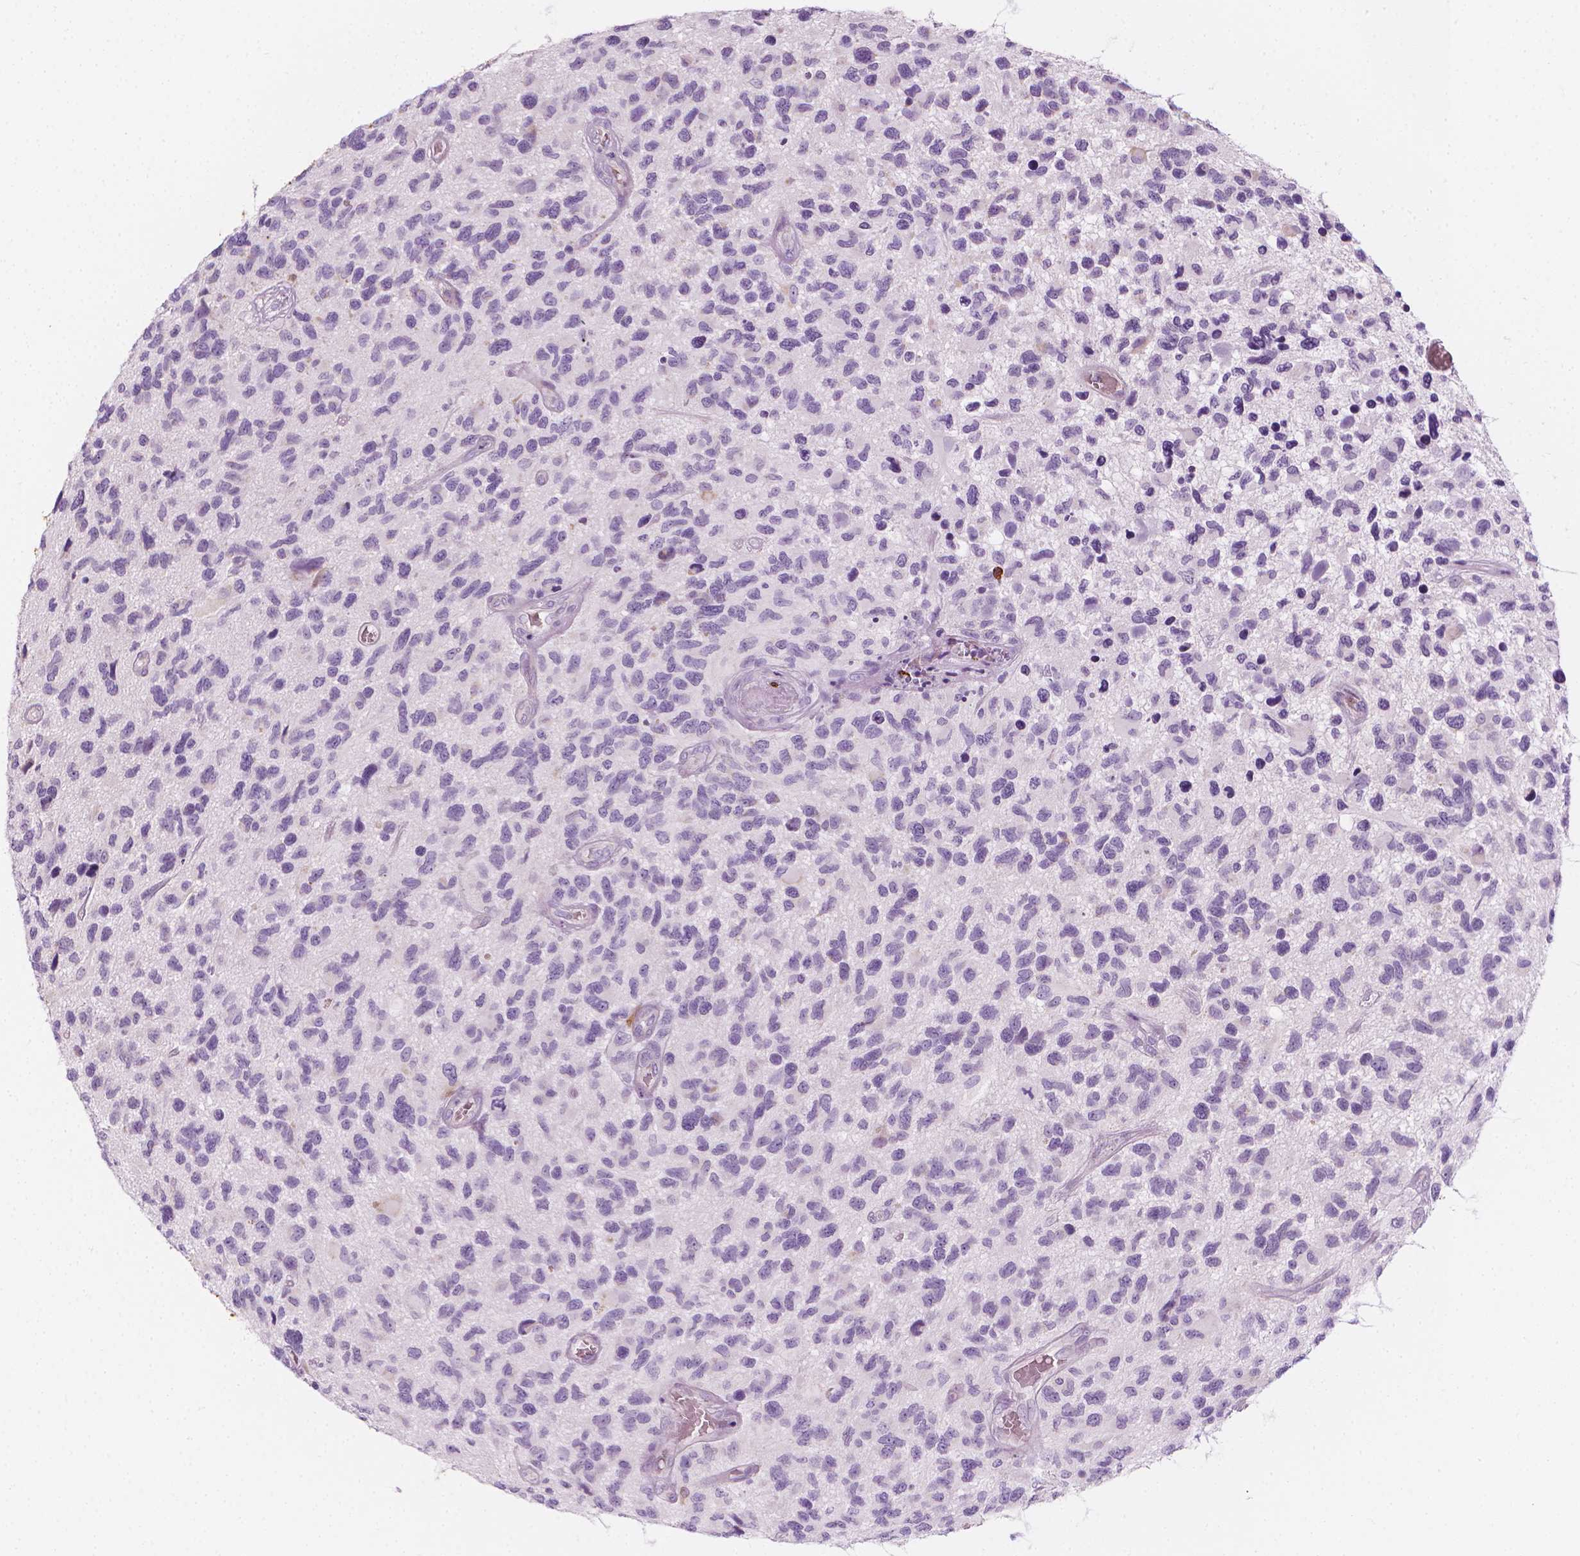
{"staining": {"intensity": "negative", "quantity": "none", "location": "none"}, "tissue": "glioma", "cell_type": "Tumor cells", "image_type": "cancer", "snomed": [{"axis": "morphology", "description": "Glioma, malignant, NOS"}, {"axis": "morphology", "description": "Glioma, malignant, High grade"}, {"axis": "topography", "description": "Brain"}], "caption": "Protein analysis of glioma displays no significant positivity in tumor cells. The staining is performed using DAB brown chromogen with nuclei counter-stained in using hematoxylin.", "gene": "CES1", "patient": {"sex": "female", "age": 71}}